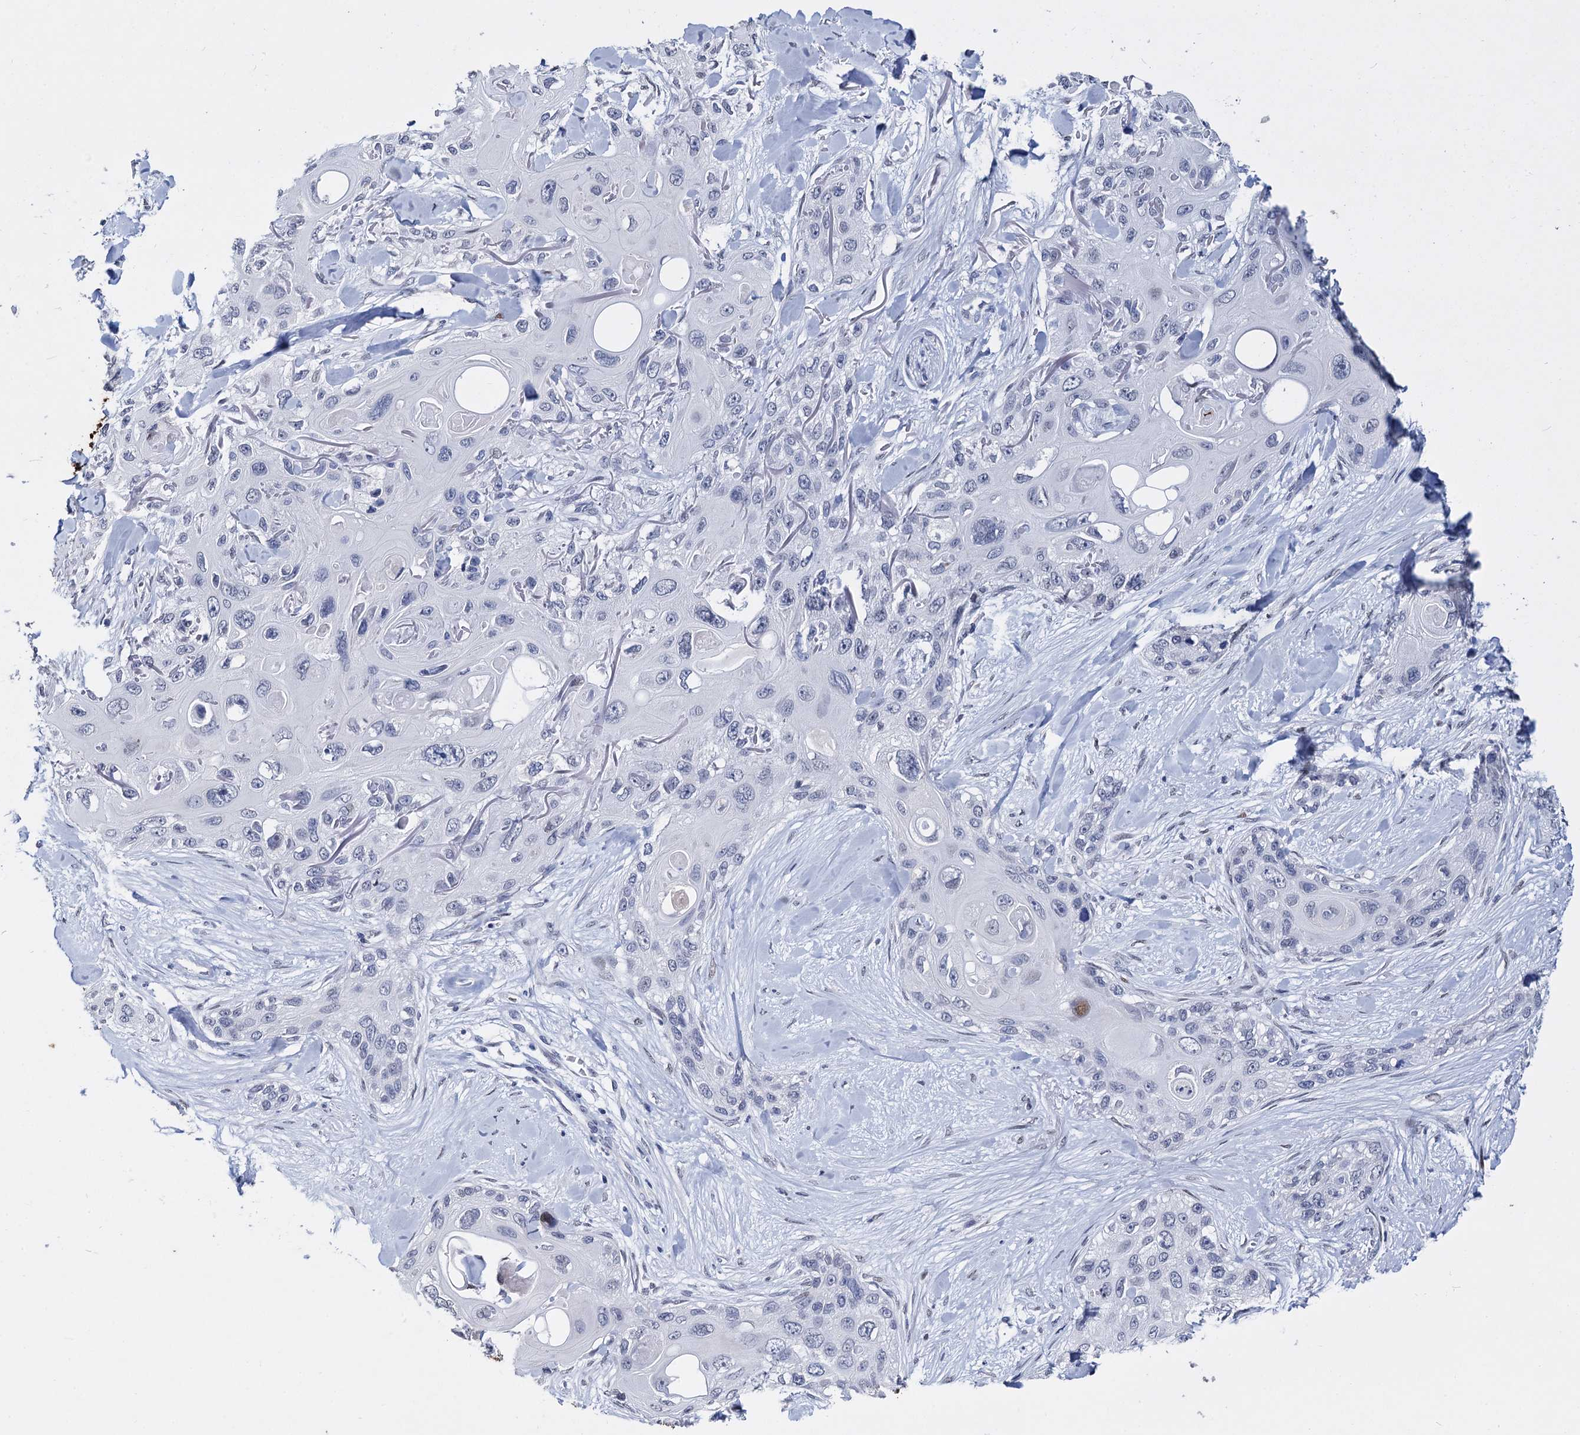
{"staining": {"intensity": "negative", "quantity": "none", "location": "none"}, "tissue": "skin cancer", "cell_type": "Tumor cells", "image_type": "cancer", "snomed": [{"axis": "morphology", "description": "Normal tissue, NOS"}, {"axis": "morphology", "description": "Squamous cell carcinoma, NOS"}, {"axis": "topography", "description": "Skin"}], "caption": "A photomicrograph of skin cancer (squamous cell carcinoma) stained for a protein displays no brown staining in tumor cells.", "gene": "MAGEA4", "patient": {"sex": "male", "age": 72}}